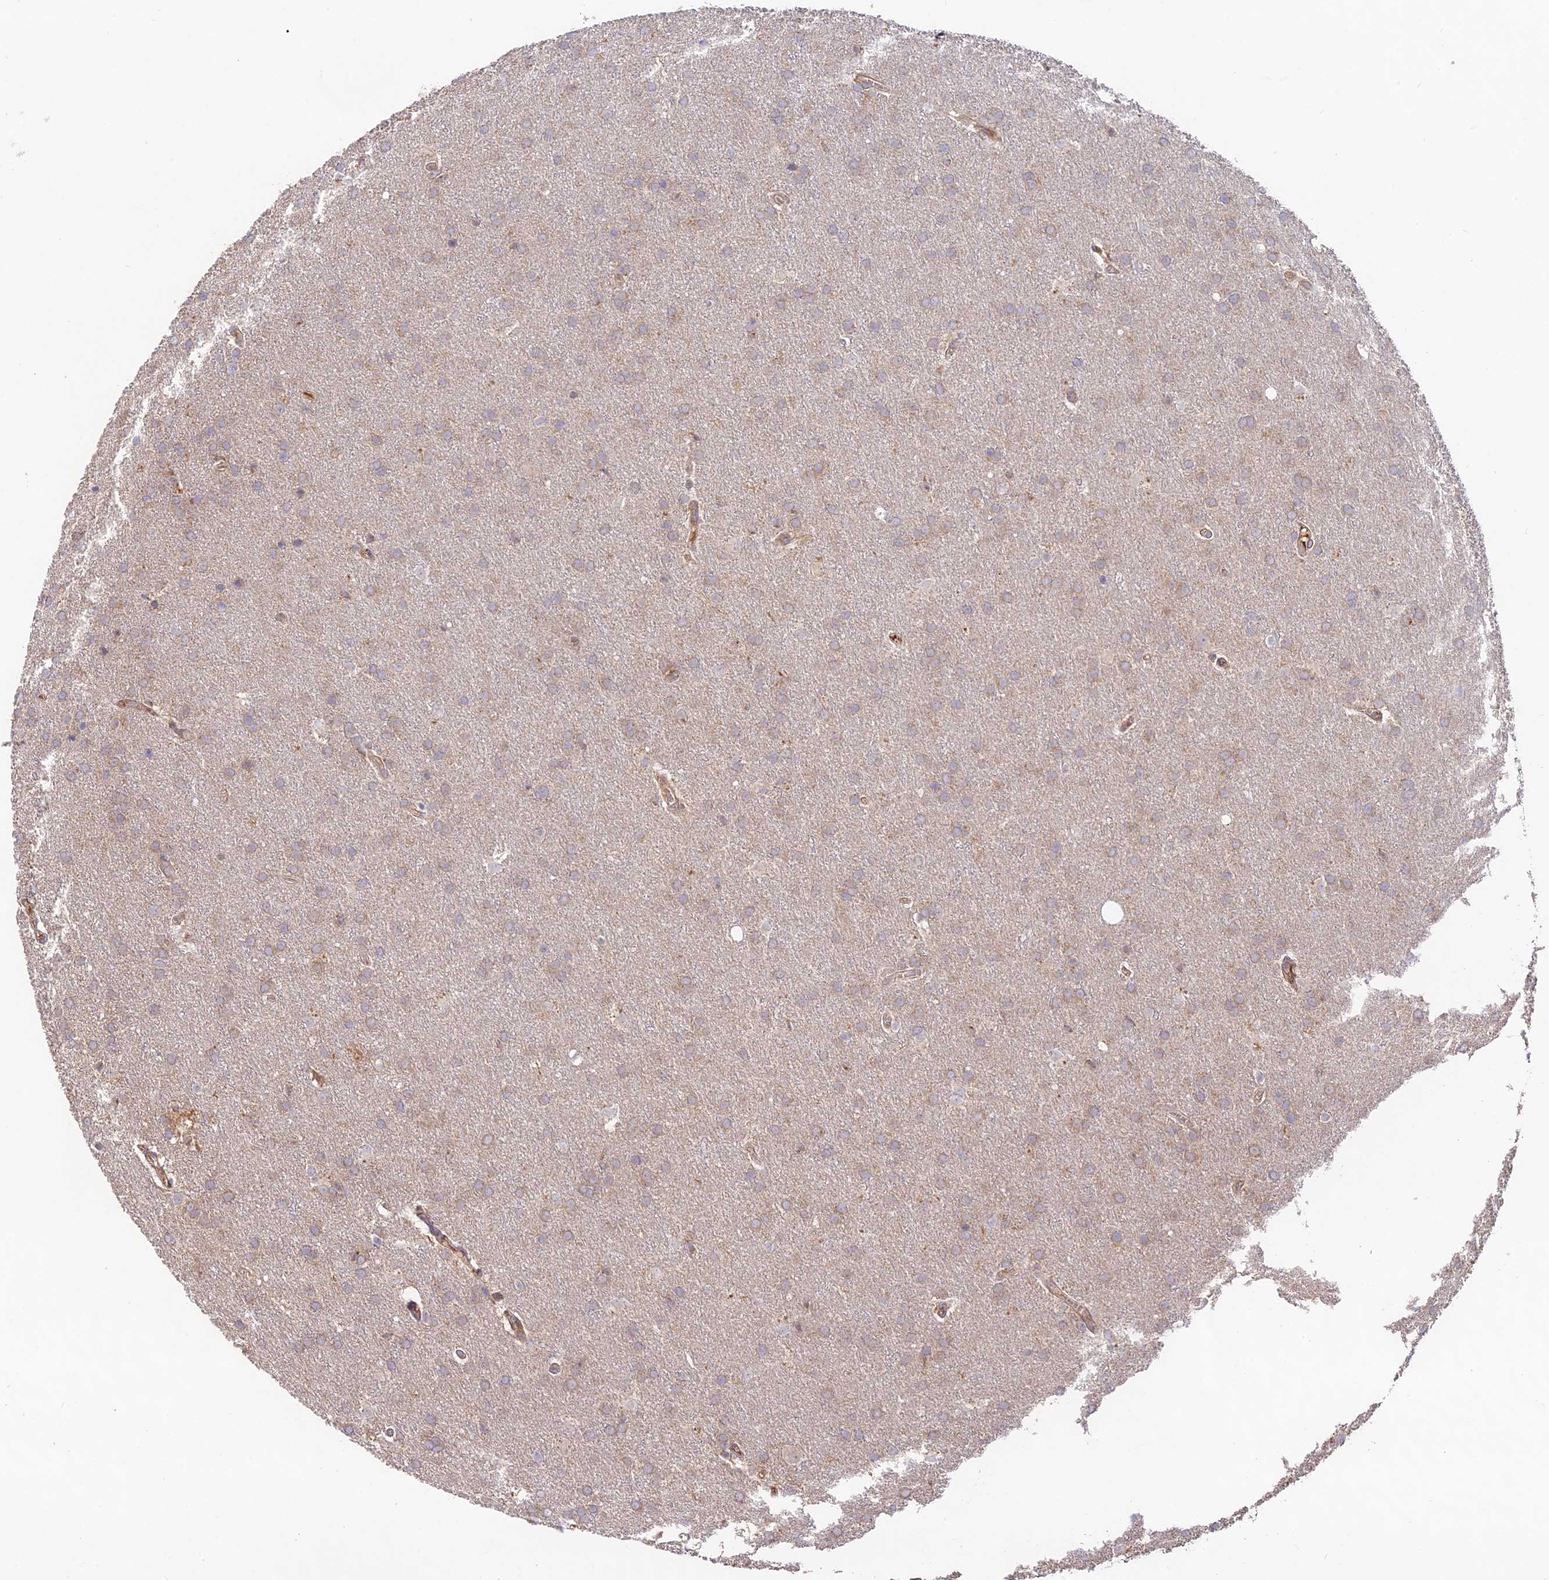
{"staining": {"intensity": "weak", "quantity": "25%-75%", "location": "cytoplasmic/membranous"}, "tissue": "glioma", "cell_type": "Tumor cells", "image_type": "cancer", "snomed": [{"axis": "morphology", "description": "Glioma, malignant, Low grade"}, {"axis": "topography", "description": "Brain"}], "caption": "An IHC image of neoplastic tissue is shown. Protein staining in brown highlights weak cytoplasmic/membranous positivity in malignant glioma (low-grade) within tumor cells.", "gene": "CLCF1", "patient": {"sex": "female", "age": 32}}